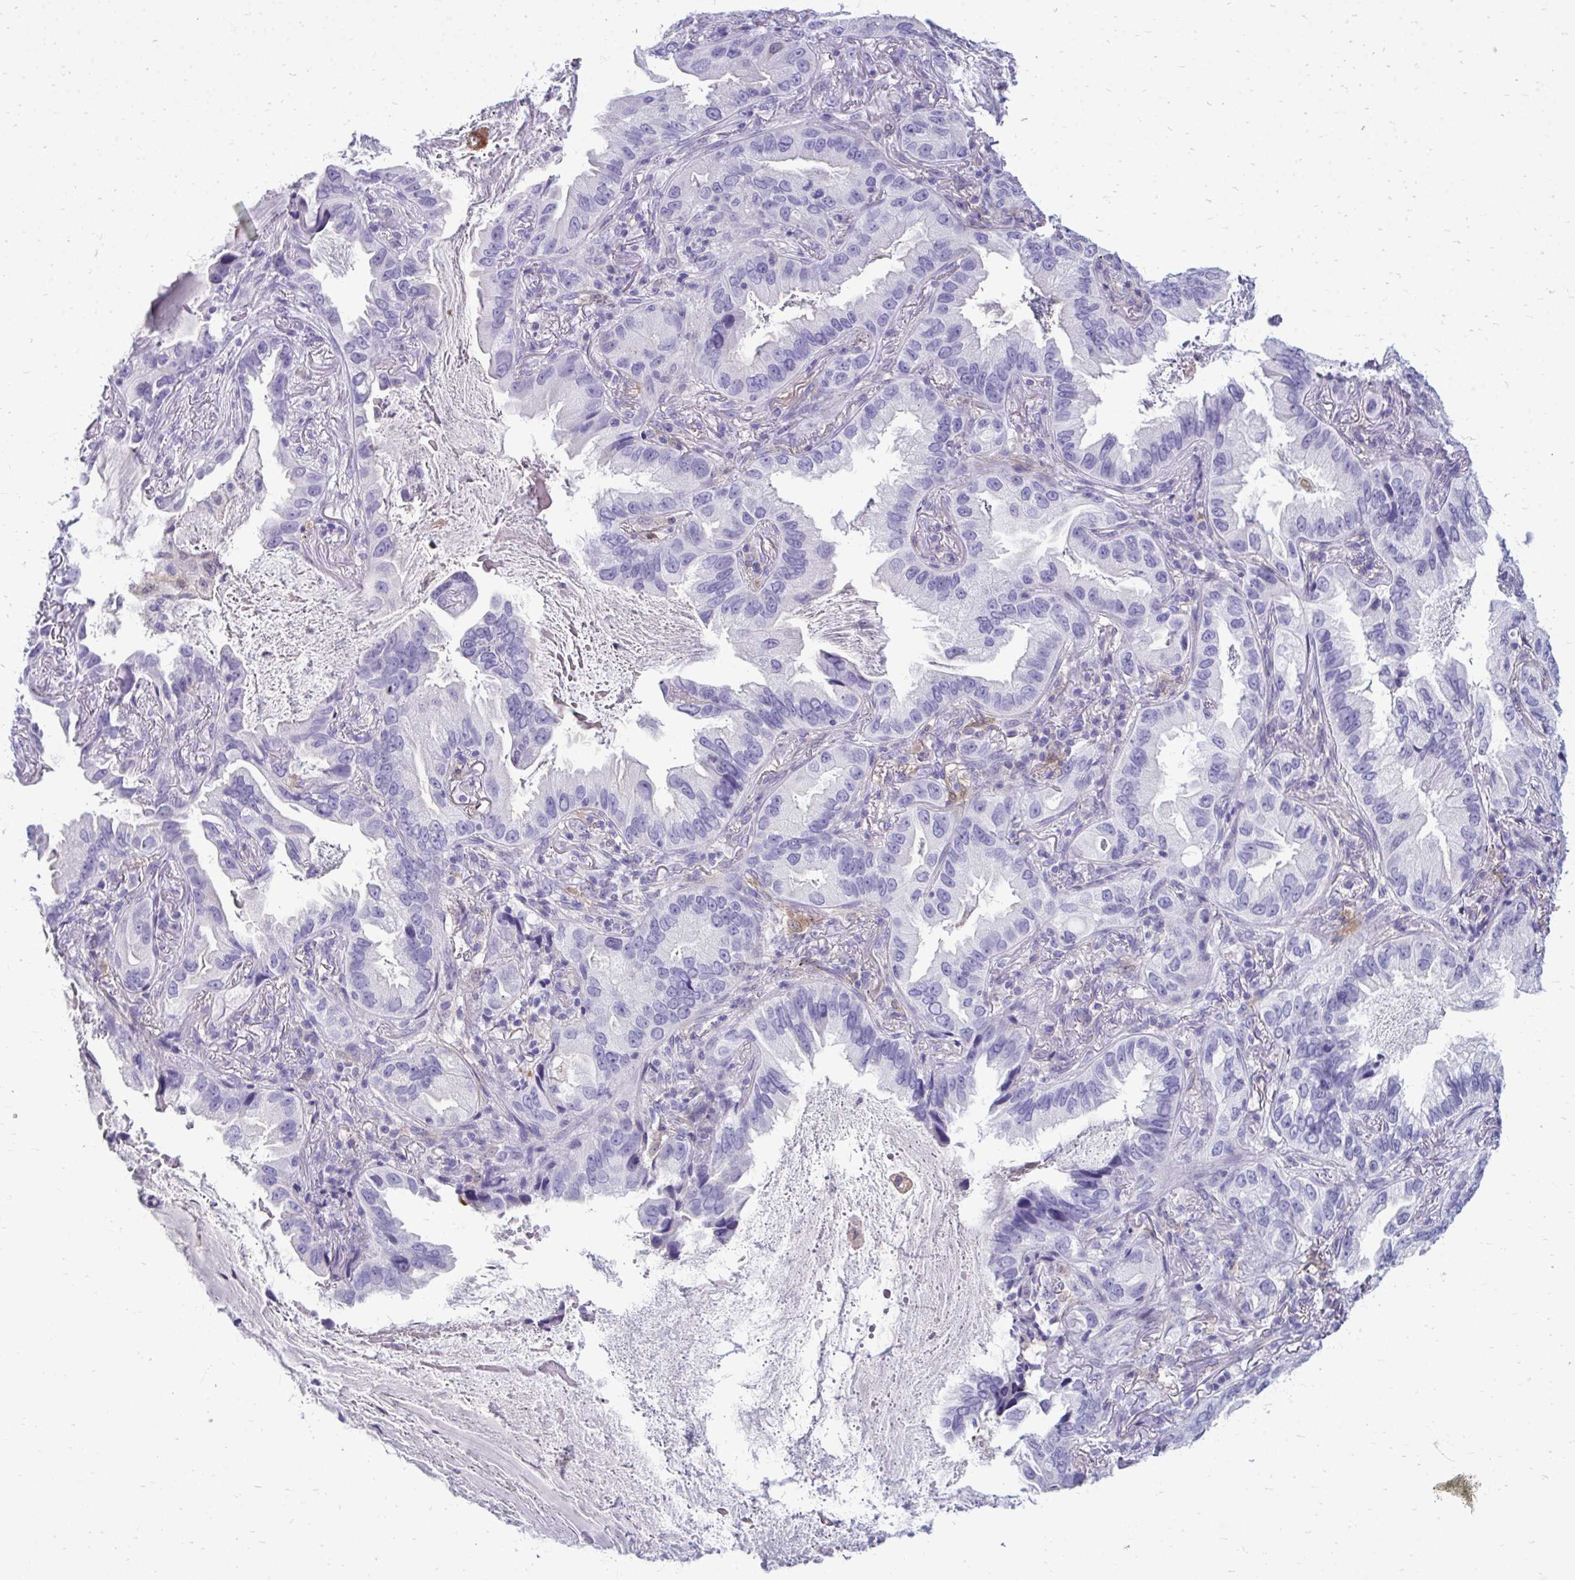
{"staining": {"intensity": "negative", "quantity": "none", "location": "none"}, "tissue": "lung cancer", "cell_type": "Tumor cells", "image_type": "cancer", "snomed": [{"axis": "morphology", "description": "Adenocarcinoma, NOS"}, {"axis": "topography", "description": "Lung"}], "caption": "Lung adenocarcinoma stained for a protein using IHC demonstrates no expression tumor cells.", "gene": "FABP3", "patient": {"sex": "female", "age": 69}}